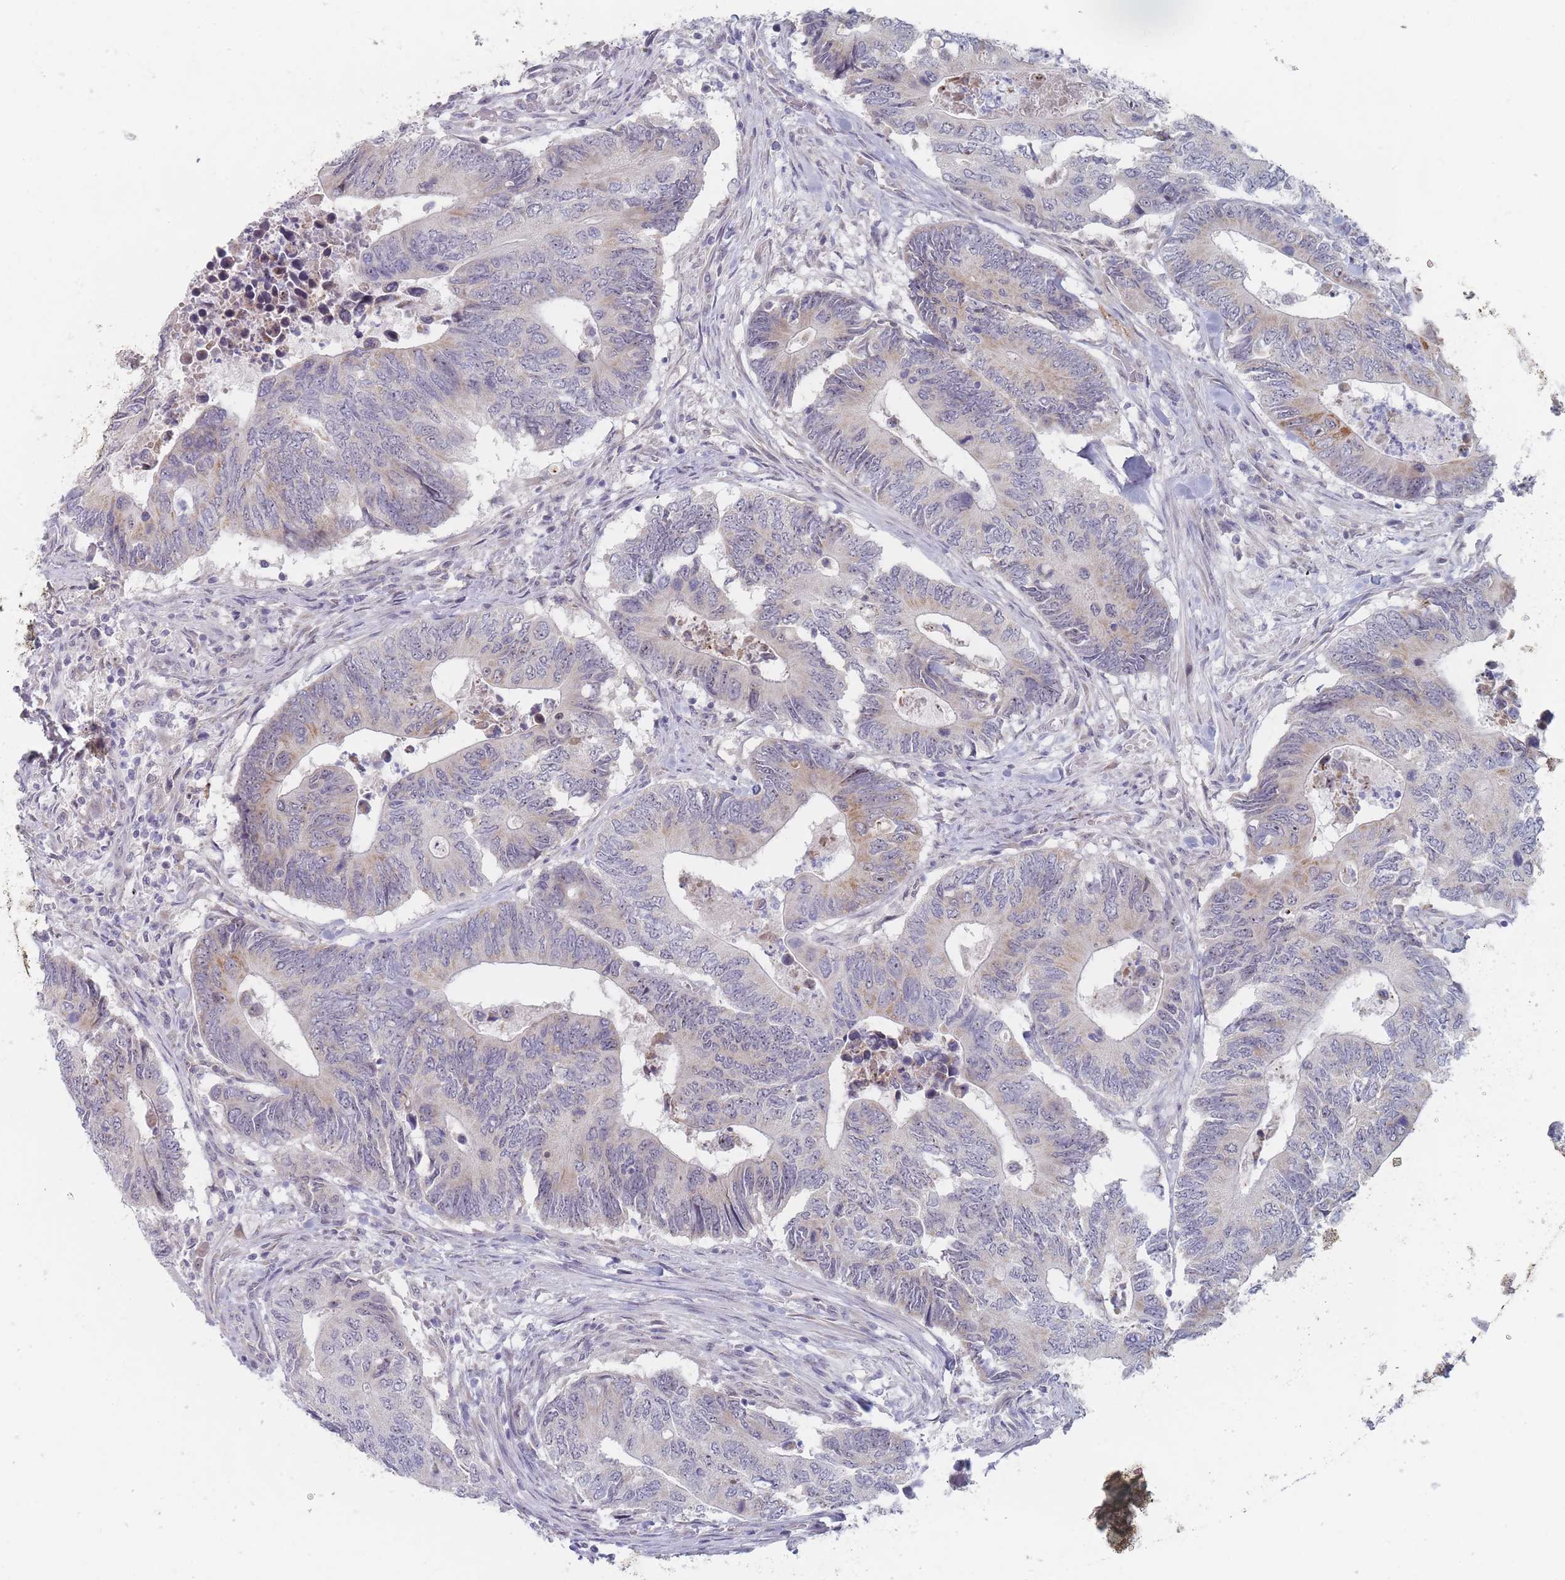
{"staining": {"intensity": "weak", "quantity": "<25%", "location": "cytoplasmic/membranous"}, "tissue": "colorectal cancer", "cell_type": "Tumor cells", "image_type": "cancer", "snomed": [{"axis": "morphology", "description": "Adenocarcinoma, NOS"}, {"axis": "topography", "description": "Colon"}], "caption": "An image of adenocarcinoma (colorectal) stained for a protein demonstrates no brown staining in tumor cells.", "gene": "RNF8", "patient": {"sex": "male", "age": 87}}